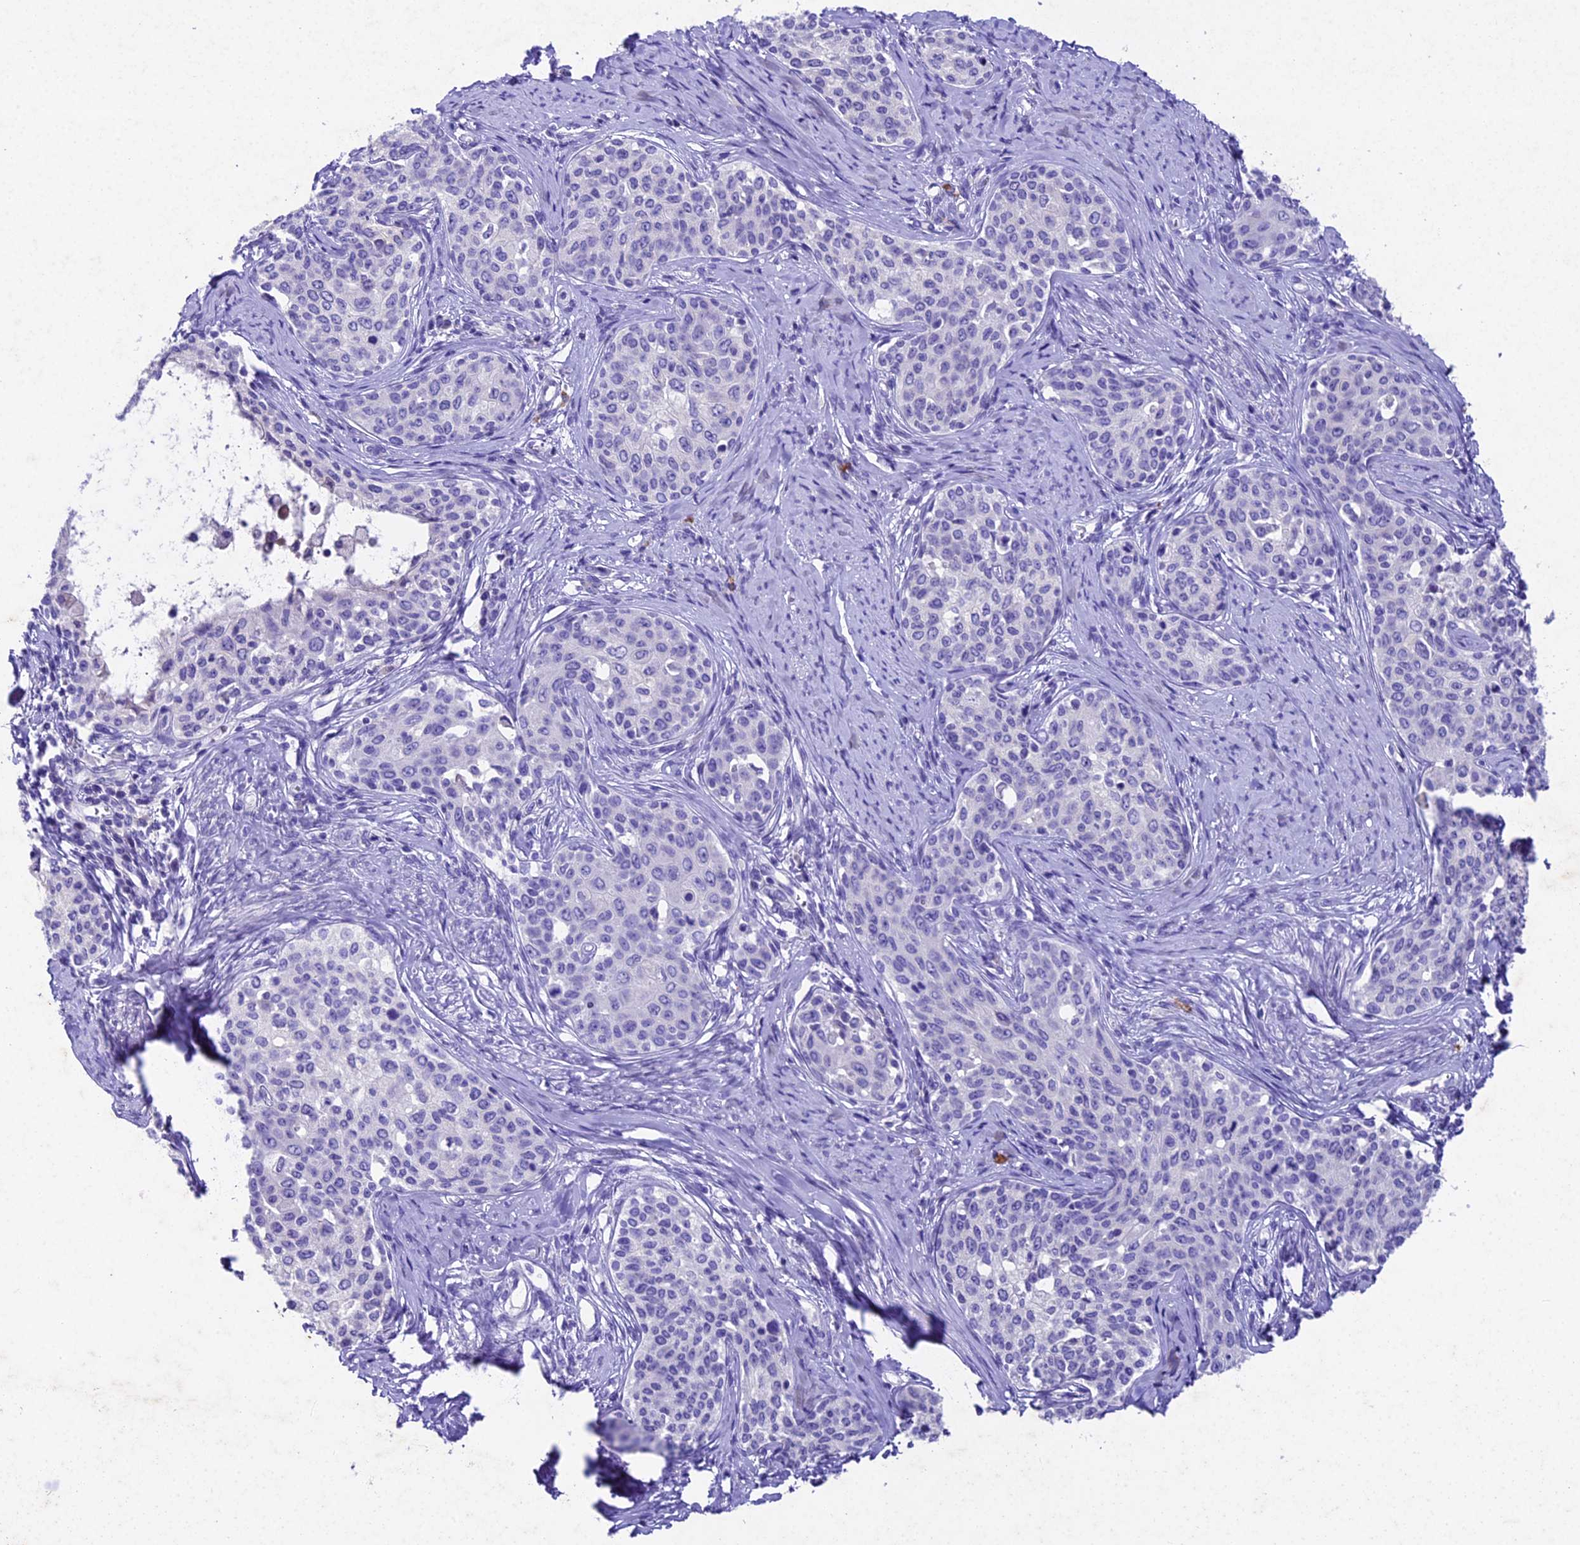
{"staining": {"intensity": "negative", "quantity": "none", "location": "none"}, "tissue": "cervical cancer", "cell_type": "Tumor cells", "image_type": "cancer", "snomed": [{"axis": "morphology", "description": "Squamous cell carcinoma, NOS"}, {"axis": "morphology", "description": "Adenocarcinoma, NOS"}, {"axis": "topography", "description": "Cervix"}], "caption": "Human cervical cancer stained for a protein using immunohistochemistry demonstrates no positivity in tumor cells.", "gene": "IFT140", "patient": {"sex": "female", "age": 52}}